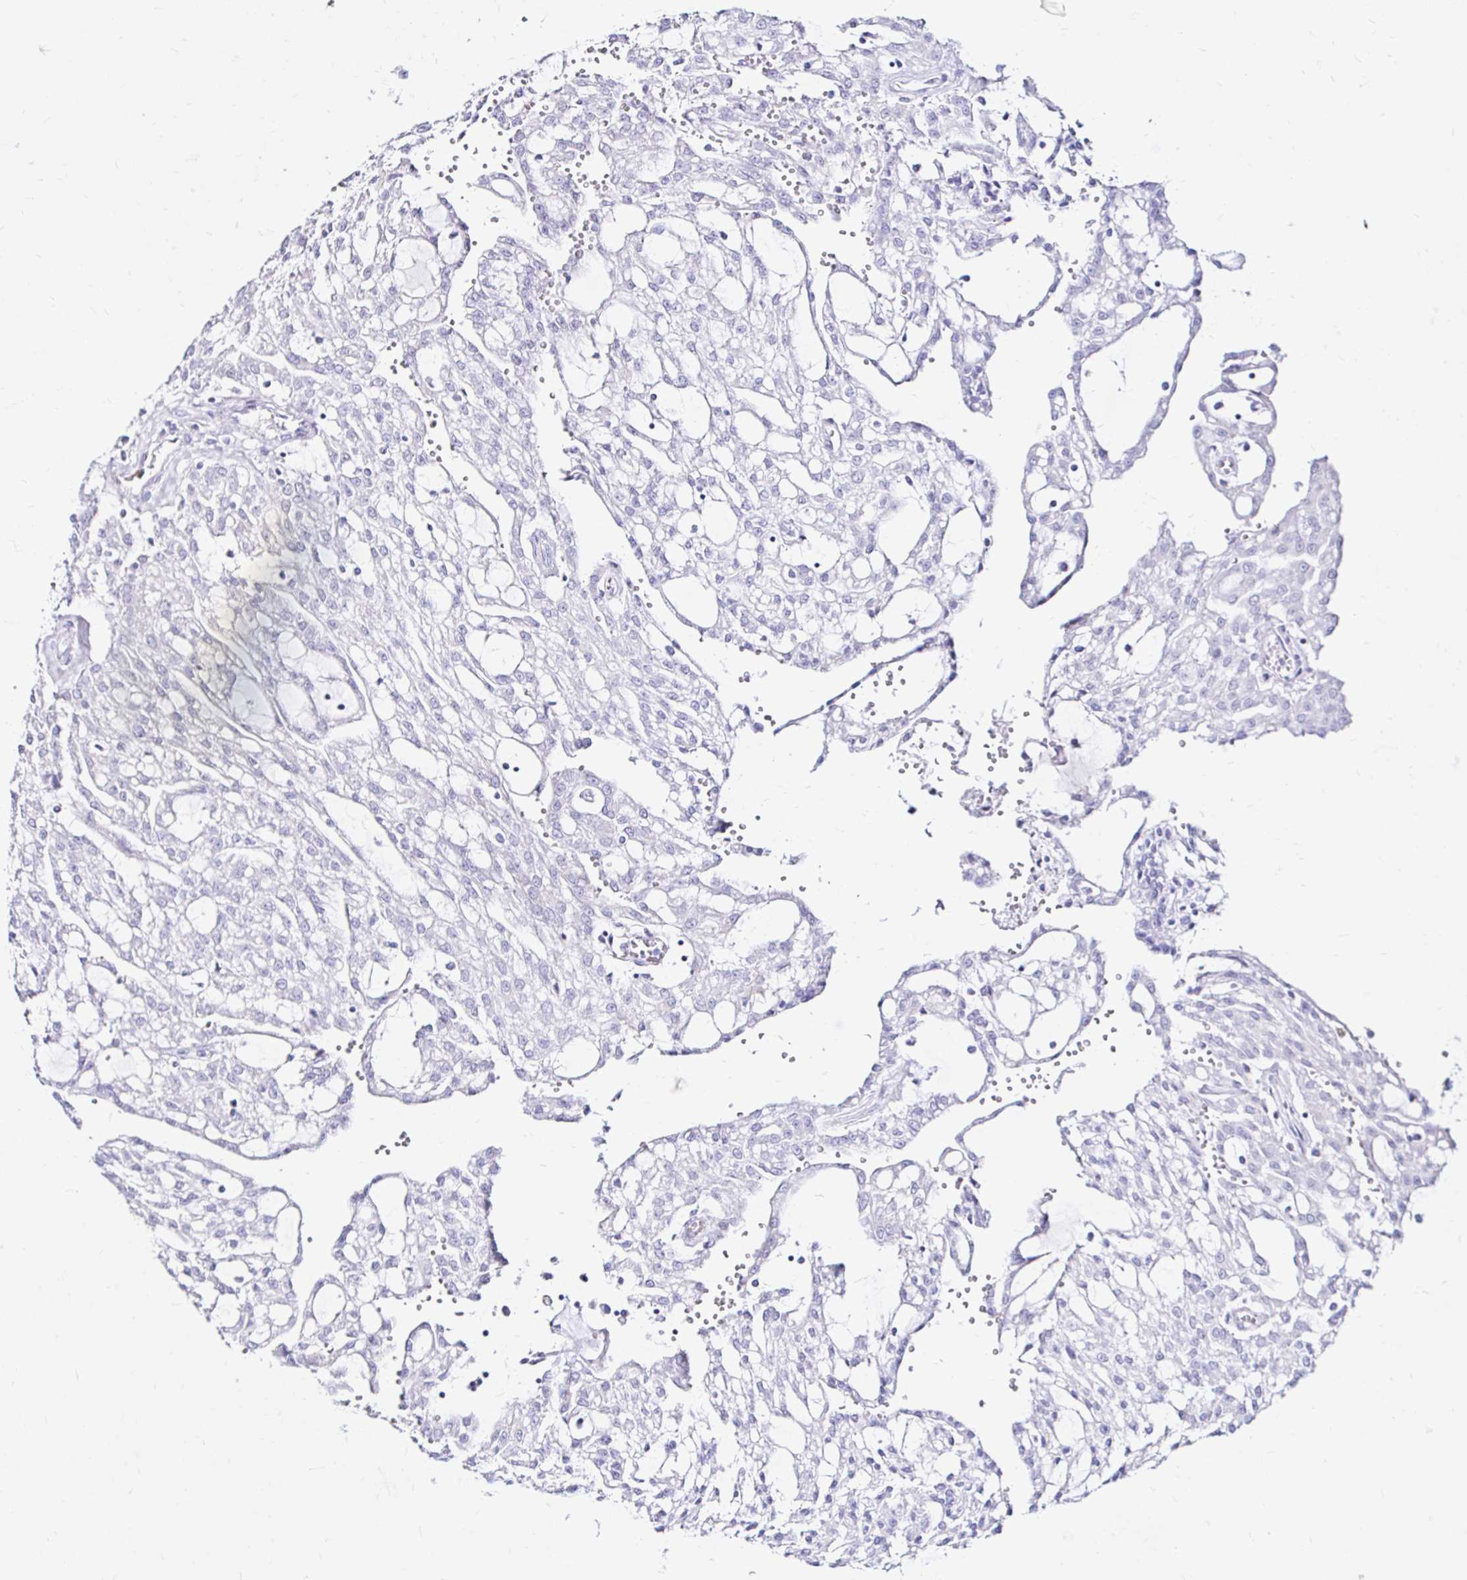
{"staining": {"intensity": "negative", "quantity": "none", "location": "none"}, "tissue": "renal cancer", "cell_type": "Tumor cells", "image_type": "cancer", "snomed": [{"axis": "morphology", "description": "Adenocarcinoma, NOS"}, {"axis": "topography", "description": "Kidney"}], "caption": "A high-resolution photomicrograph shows IHC staining of adenocarcinoma (renal), which demonstrates no significant expression in tumor cells.", "gene": "ZNF432", "patient": {"sex": "male", "age": 63}}